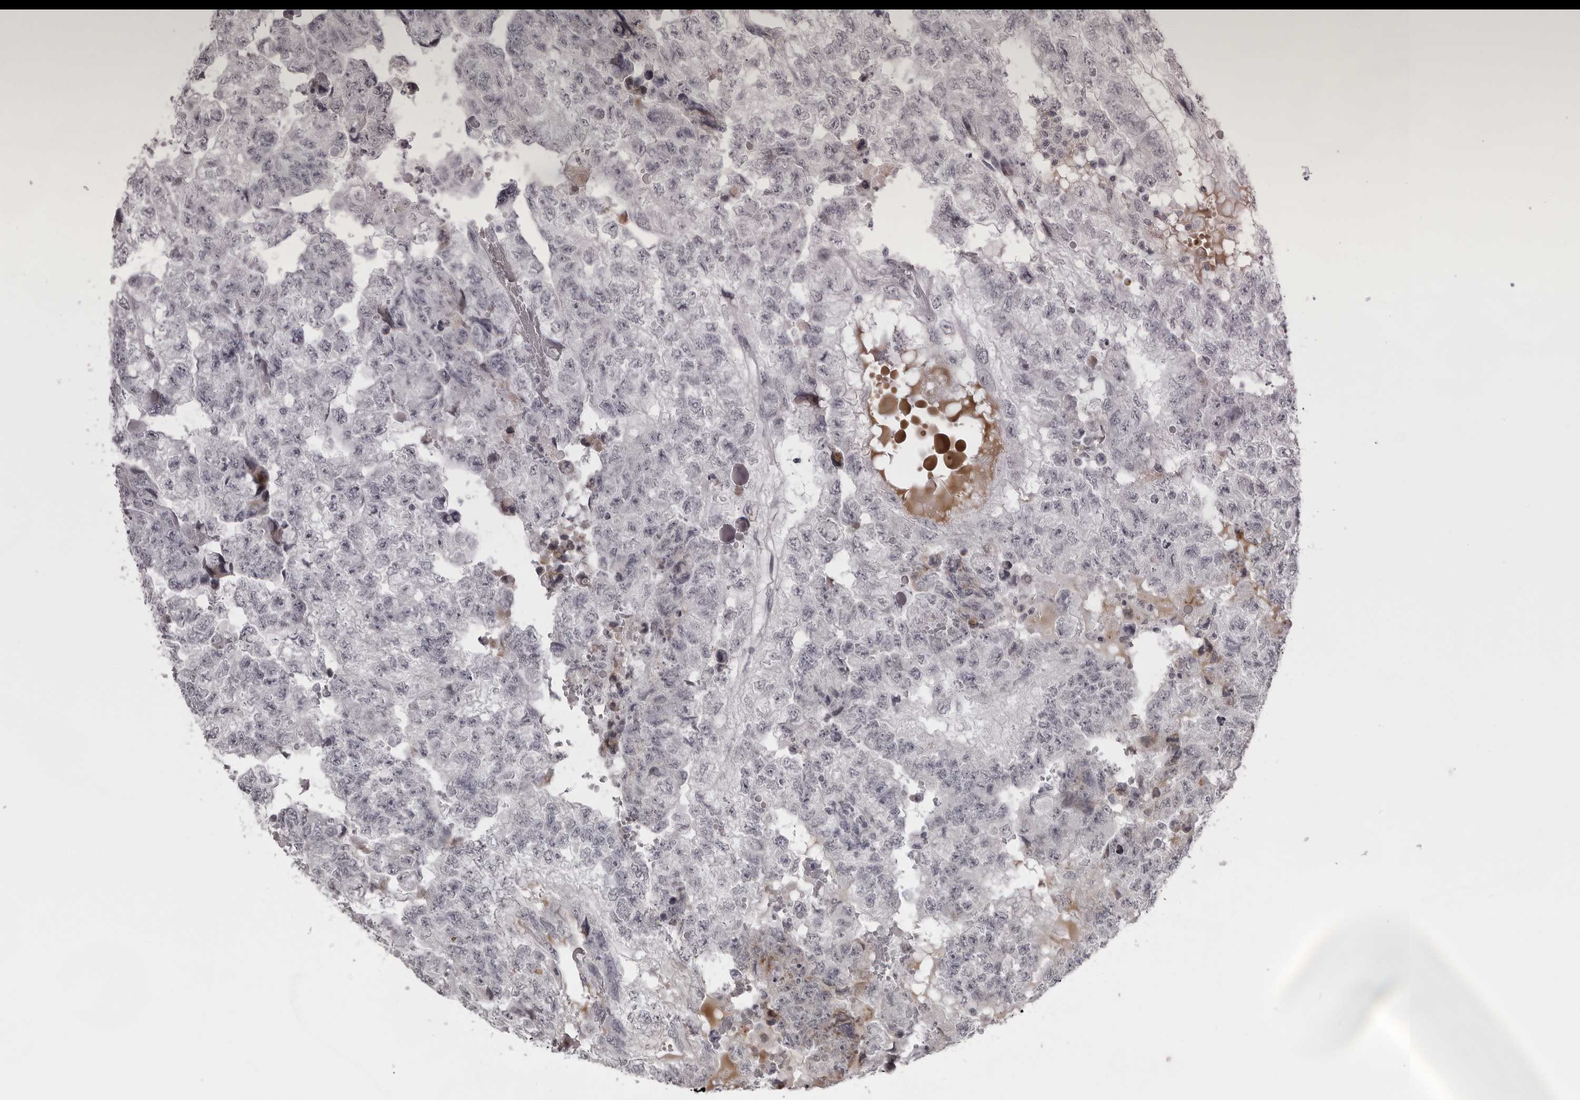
{"staining": {"intensity": "negative", "quantity": "none", "location": "none"}, "tissue": "testis cancer", "cell_type": "Tumor cells", "image_type": "cancer", "snomed": [{"axis": "morphology", "description": "Carcinoma, Embryonal, NOS"}, {"axis": "topography", "description": "Testis"}], "caption": "DAB (3,3'-diaminobenzidine) immunohistochemical staining of embryonal carcinoma (testis) displays no significant staining in tumor cells.", "gene": "NUDT18", "patient": {"sex": "male", "age": 36}}